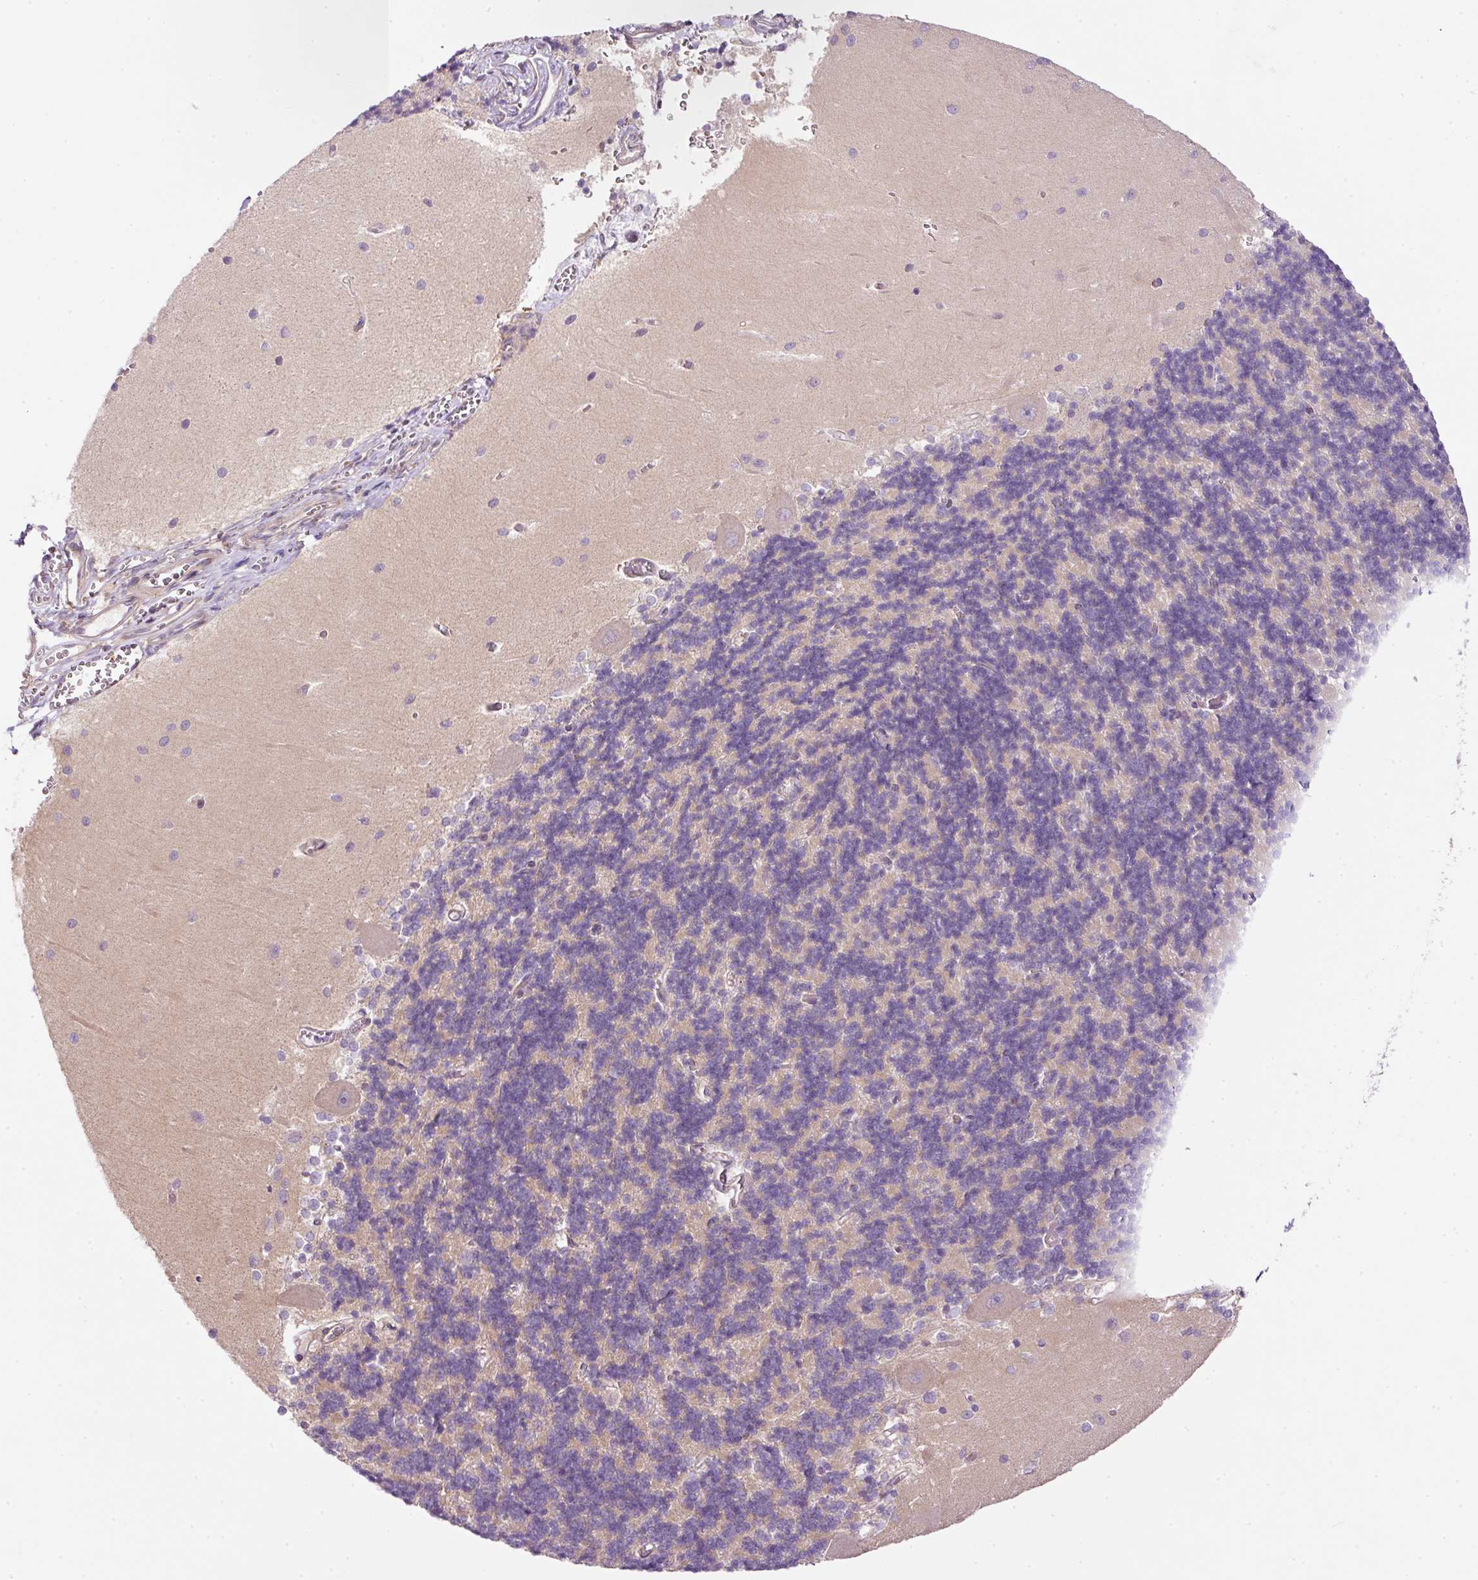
{"staining": {"intensity": "negative", "quantity": "none", "location": "none"}, "tissue": "cerebellum", "cell_type": "Cells in granular layer", "image_type": "normal", "snomed": [{"axis": "morphology", "description": "Normal tissue, NOS"}, {"axis": "topography", "description": "Cerebellum"}], "caption": "This is an IHC micrograph of unremarkable human cerebellum. There is no staining in cells in granular layer.", "gene": "TBC1D2B", "patient": {"sex": "male", "age": 37}}